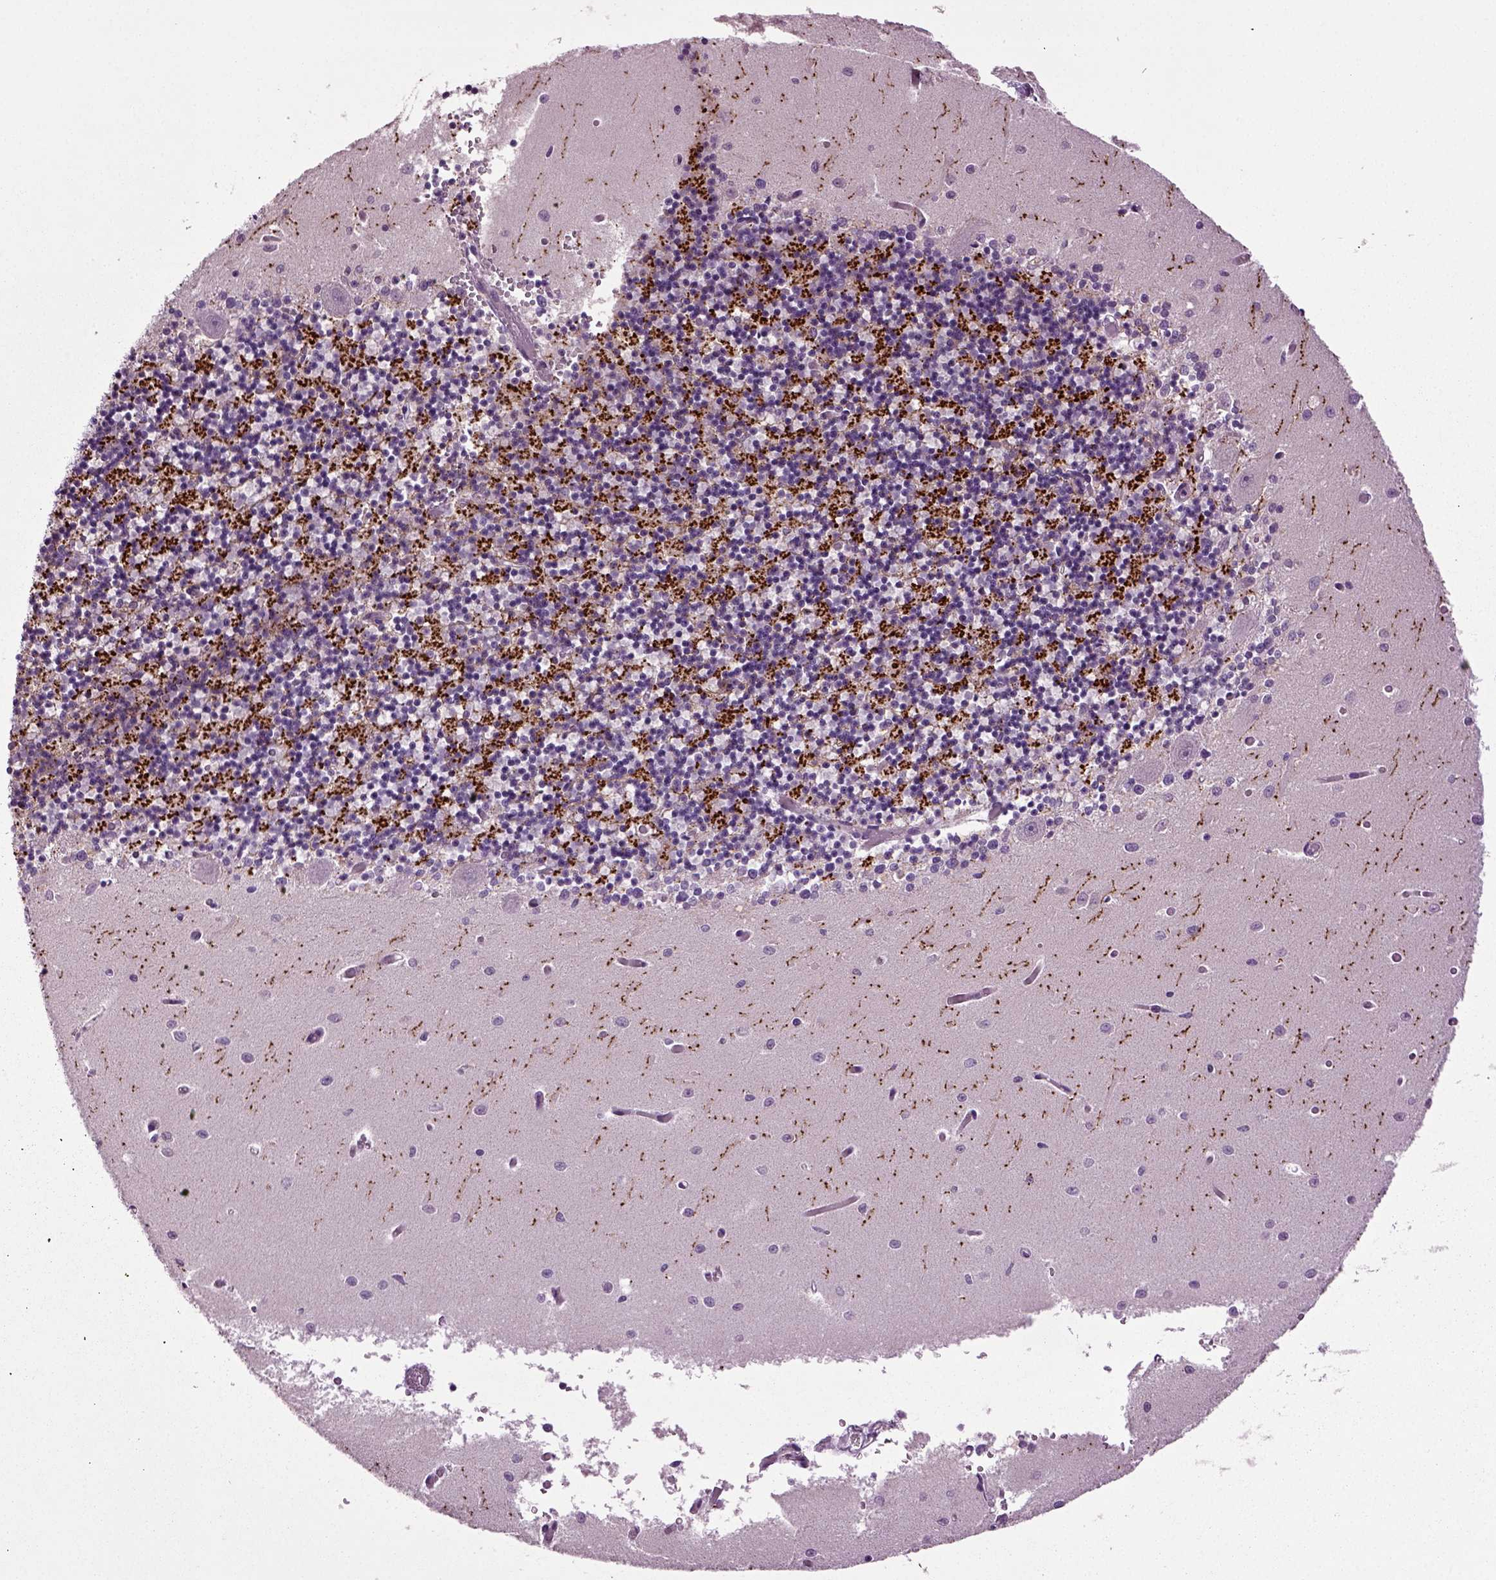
{"staining": {"intensity": "negative", "quantity": "none", "location": "none"}, "tissue": "cerebellum", "cell_type": "Cells in granular layer", "image_type": "normal", "snomed": [{"axis": "morphology", "description": "Normal tissue, NOS"}, {"axis": "topography", "description": "Cerebellum"}], "caption": "Immunohistochemical staining of normal human cerebellum shows no significant positivity in cells in granular layer.", "gene": "SLC17A6", "patient": {"sex": "female", "age": 64}}